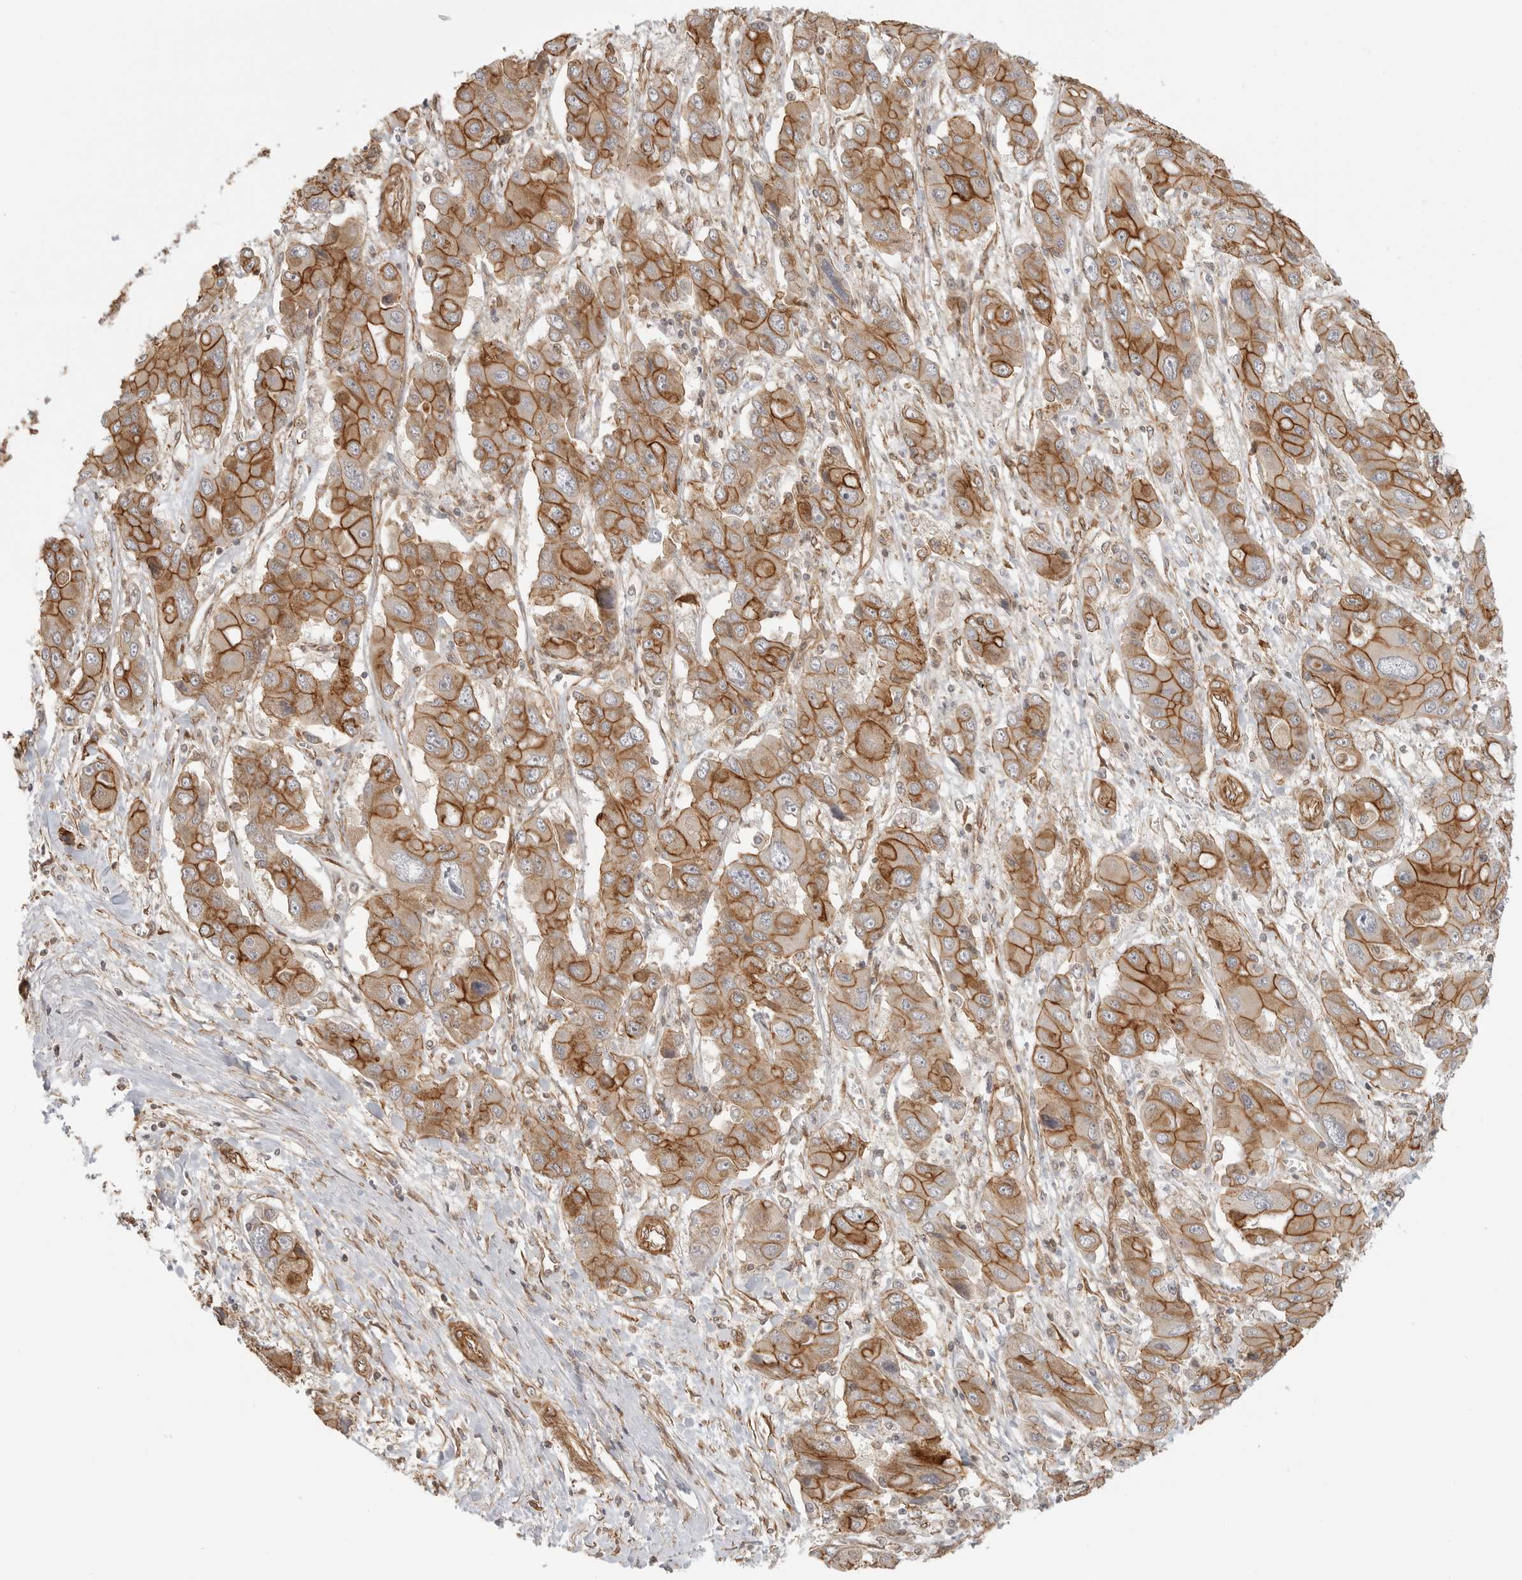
{"staining": {"intensity": "moderate", "quantity": ">75%", "location": "cytoplasmic/membranous"}, "tissue": "liver cancer", "cell_type": "Tumor cells", "image_type": "cancer", "snomed": [{"axis": "morphology", "description": "Cholangiocarcinoma"}, {"axis": "topography", "description": "Liver"}], "caption": "High-power microscopy captured an immunohistochemistry micrograph of liver cholangiocarcinoma, revealing moderate cytoplasmic/membranous staining in about >75% of tumor cells. The staining was performed using DAB, with brown indicating positive protein expression. Nuclei are stained blue with hematoxylin.", "gene": "ATOH7", "patient": {"sex": "male", "age": 67}}